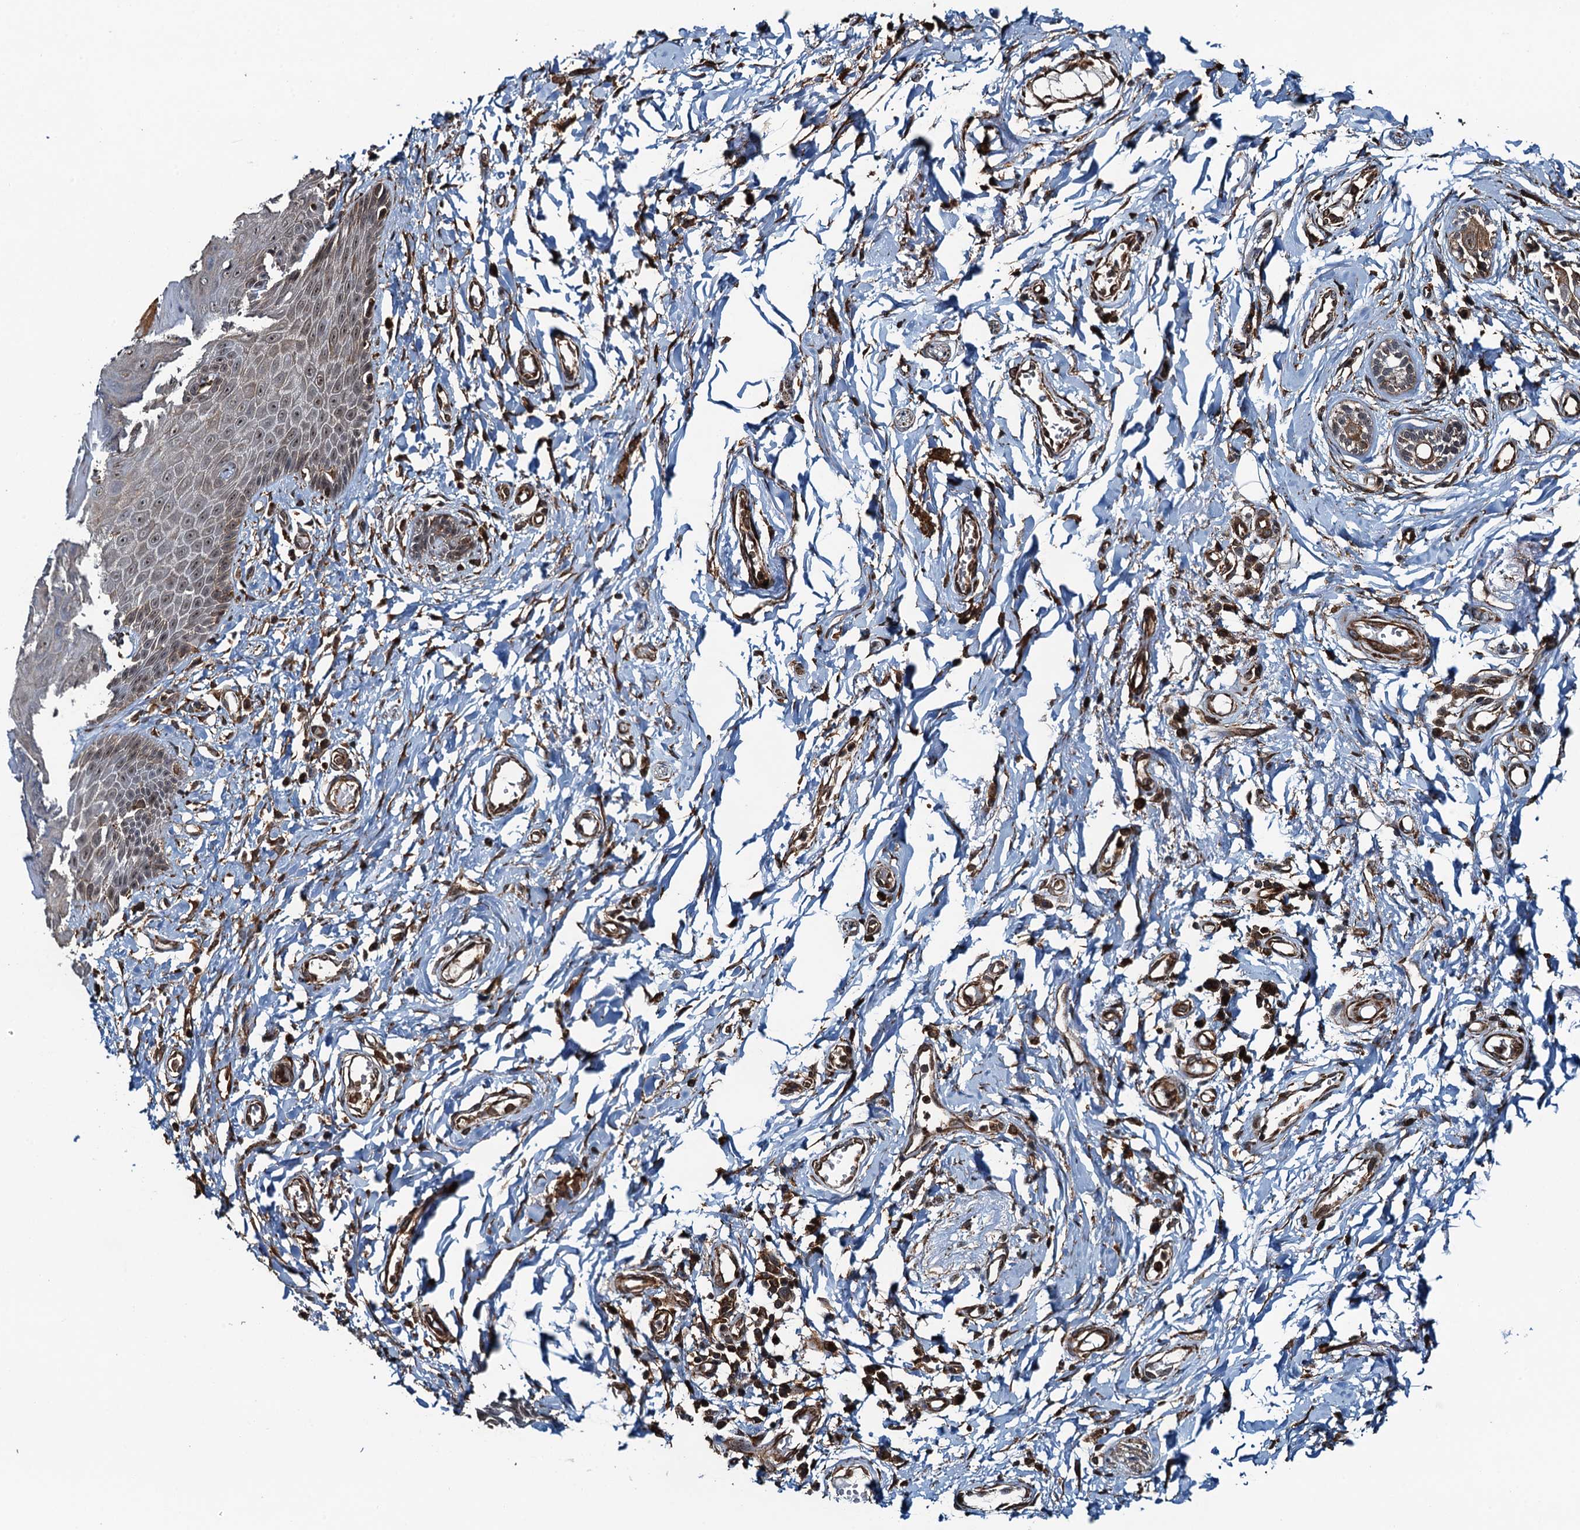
{"staining": {"intensity": "moderate", "quantity": "<25%", "location": "cytoplasmic/membranous"}, "tissue": "skin", "cell_type": "Epidermal cells", "image_type": "normal", "snomed": [{"axis": "morphology", "description": "Normal tissue, NOS"}, {"axis": "topography", "description": "Anal"}], "caption": "IHC micrograph of unremarkable skin: skin stained using immunohistochemistry demonstrates low levels of moderate protein expression localized specifically in the cytoplasmic/membranous of epidermal cells, appearing as a cytoplasmic/membranous brown color.", "gene": "WHAMM", "patient": {"sex": "male", "age": 78}}